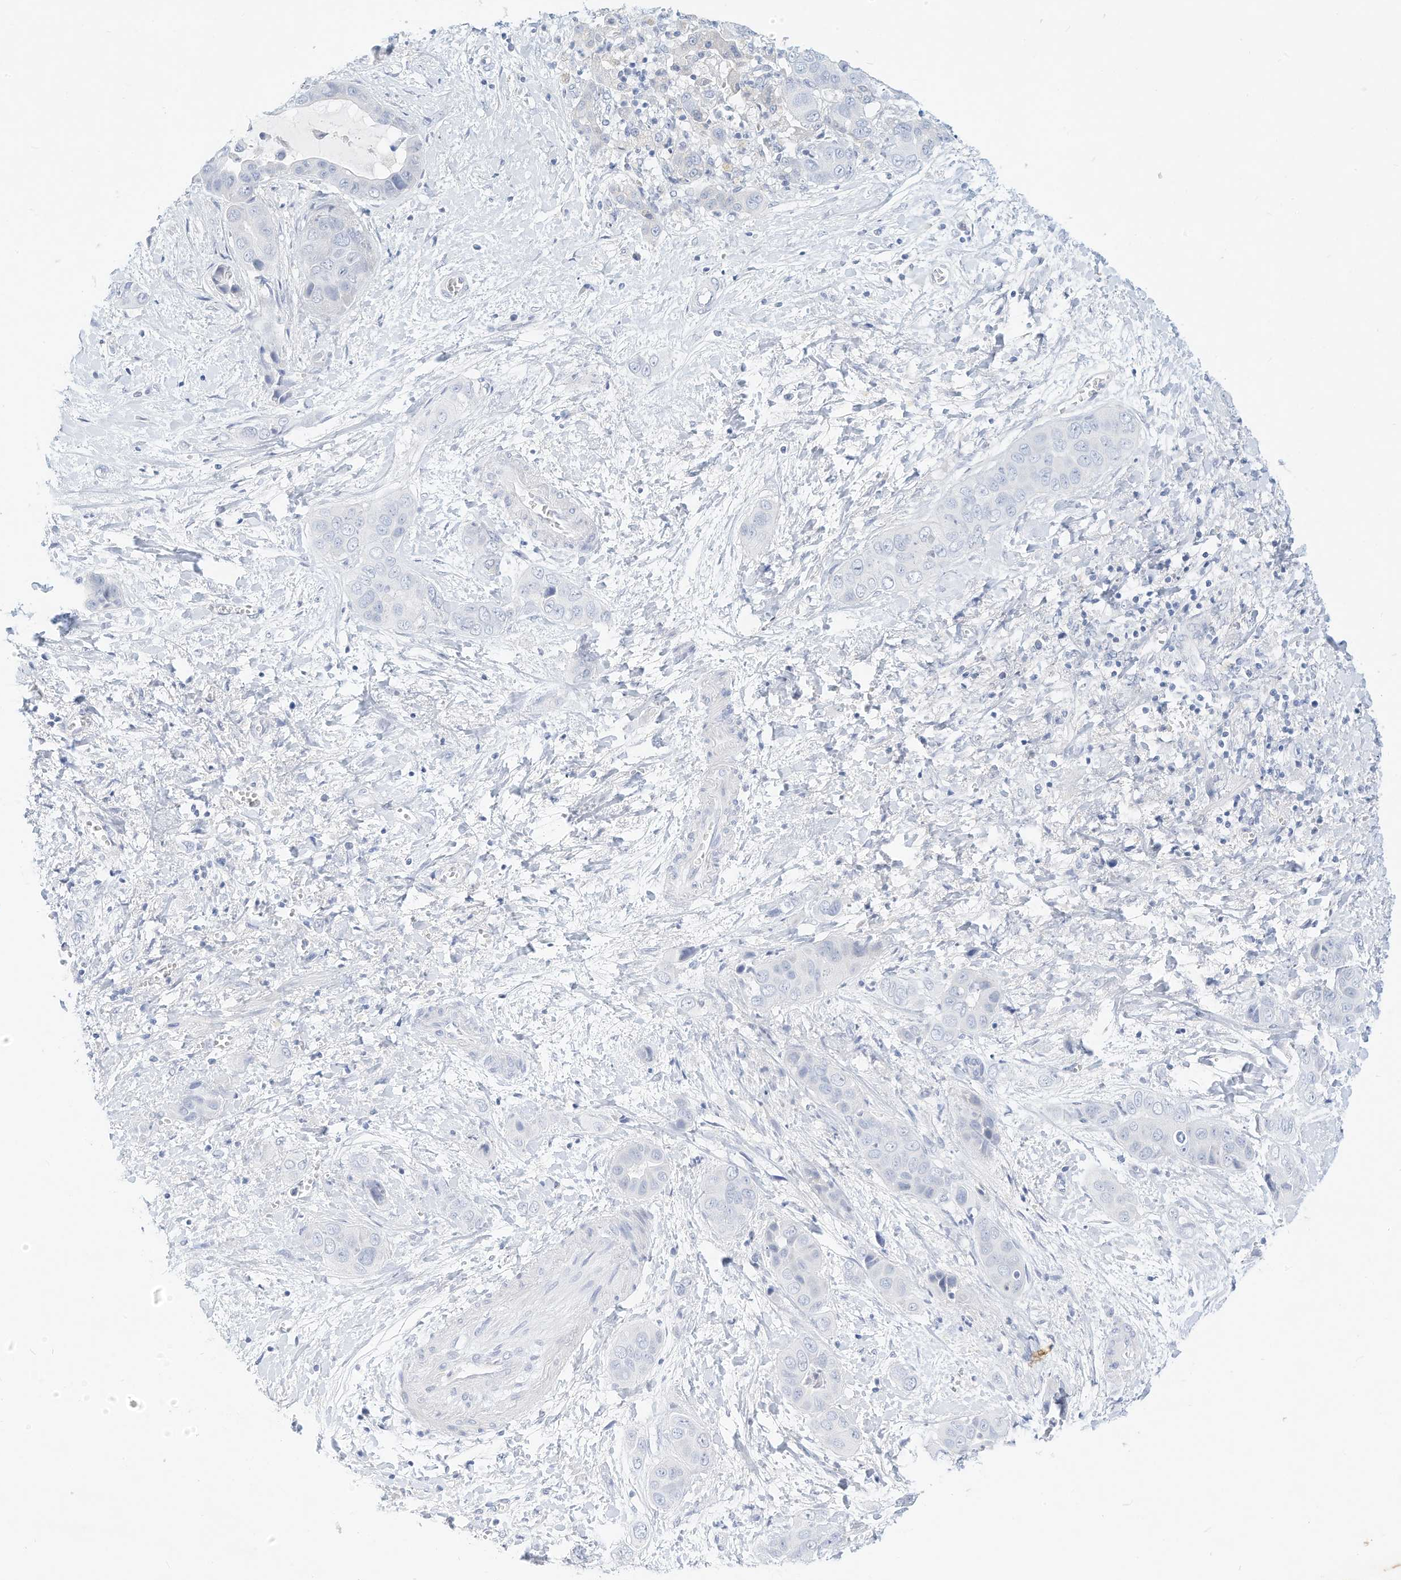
{"staining": {"intensity": "negative", "quantity": "none", "location": "none"}, "tissue": "liver cancer", "cell_type": "Tumor cells", "image_type": "cancer", "snomed": [{"axis": "morphology", "description": "Cholangiocarcinoma"}, {"axis": "topography", "description": "Liver"}], "caption": "Photomicrograph shows no protein positivity in tumor cells of liver cancer (cholangiocarcinoma) tissue.", "gene": "SPOCD1", "patient": {"sex": "female", "age": 52}}